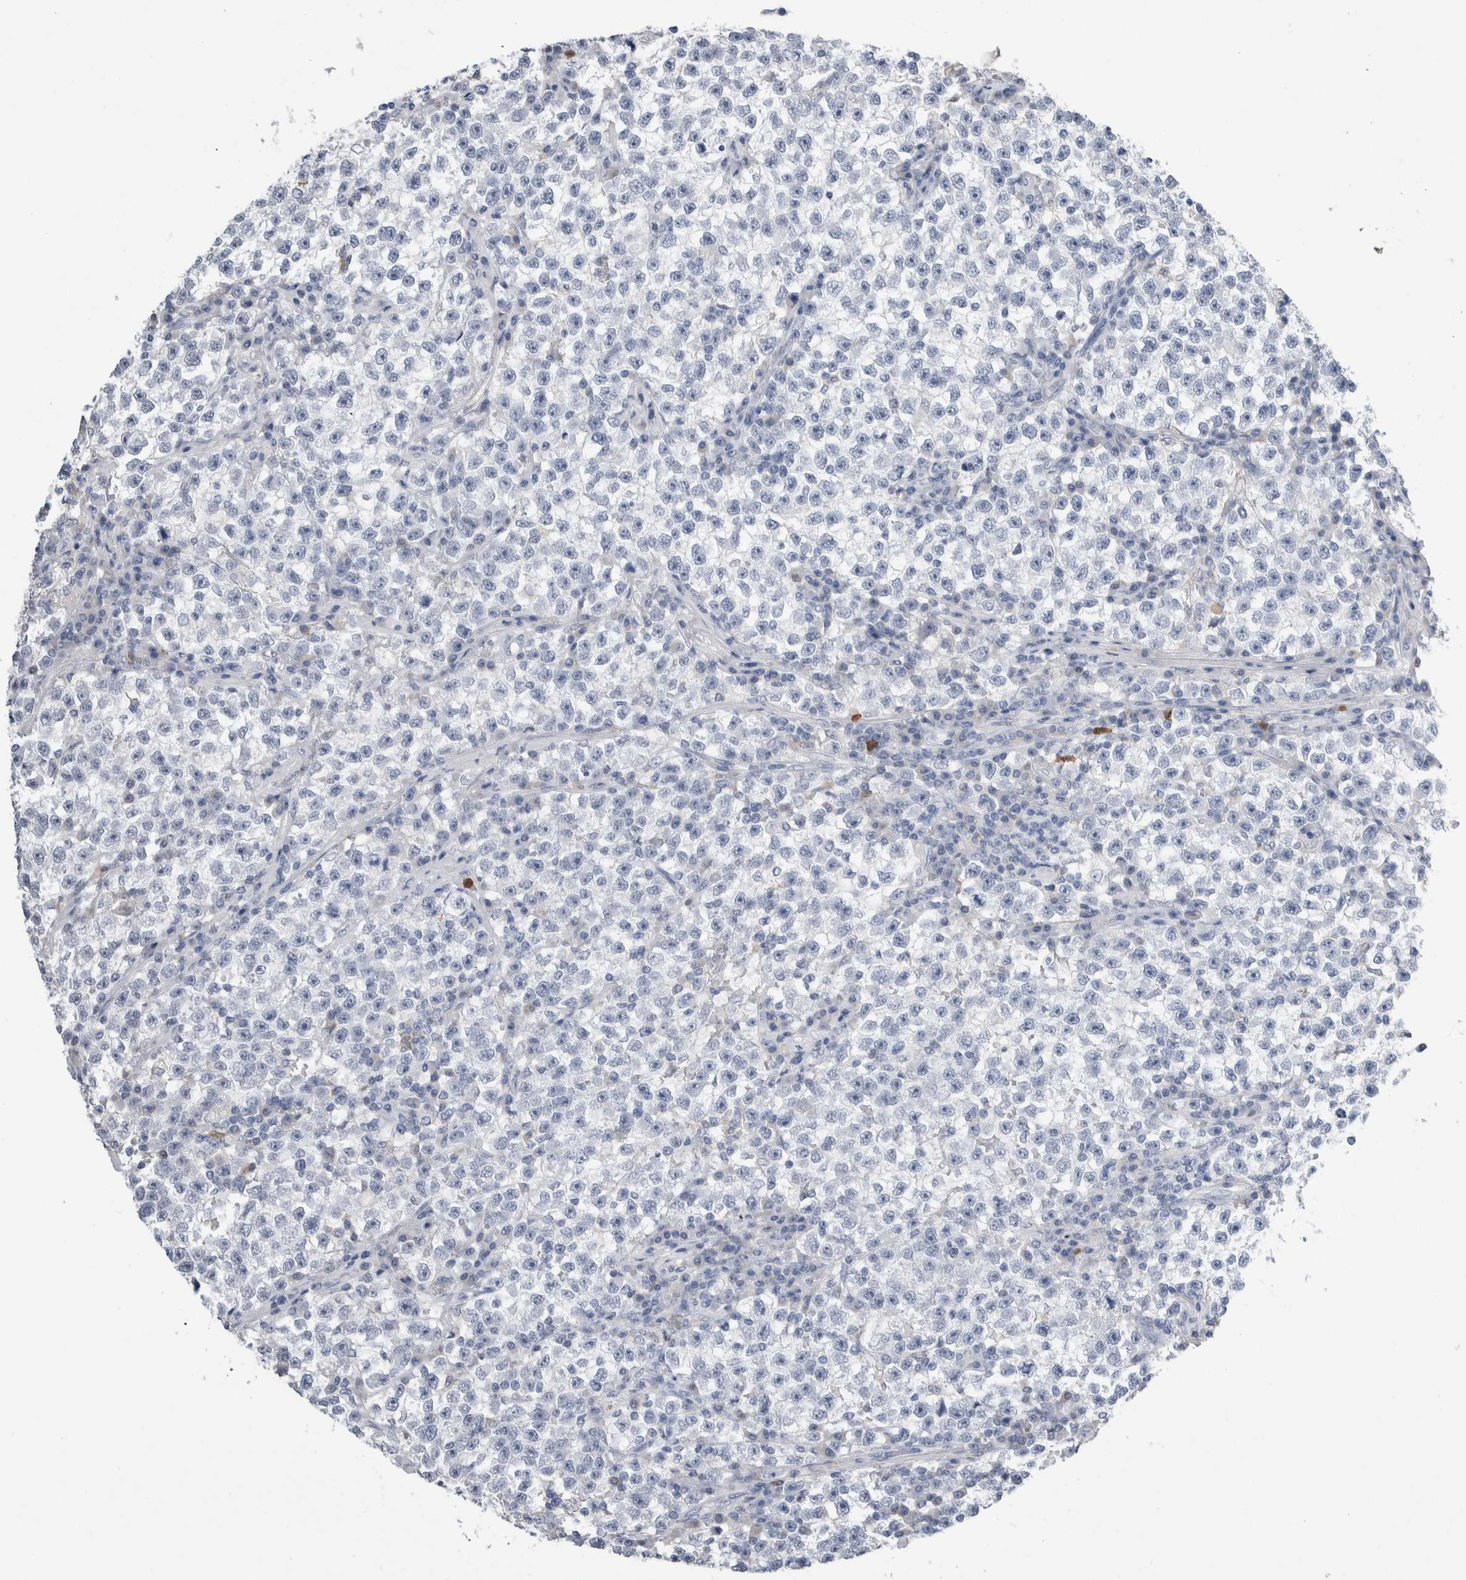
{"staining": {"intensity": "negative", "quantity": "none", "location": "none"}, "tissue": "testis cancer", "cell_type": "Tumor cells", "image_type": "cancer", "snomed": [{"axis": "morphology", "description": "Seminoma, NOS"}, {"axis": "topography", "description": "Testis"}], "caption": "This micrograph is of testis cancer (seminoma) stained with immunohistochemistry to label a protein in brown with the nuclei are counter-stained blue. There is no expression in tumor cells.", "gene": "S100A12", "patient": {"sex": "male", "age": 22}}